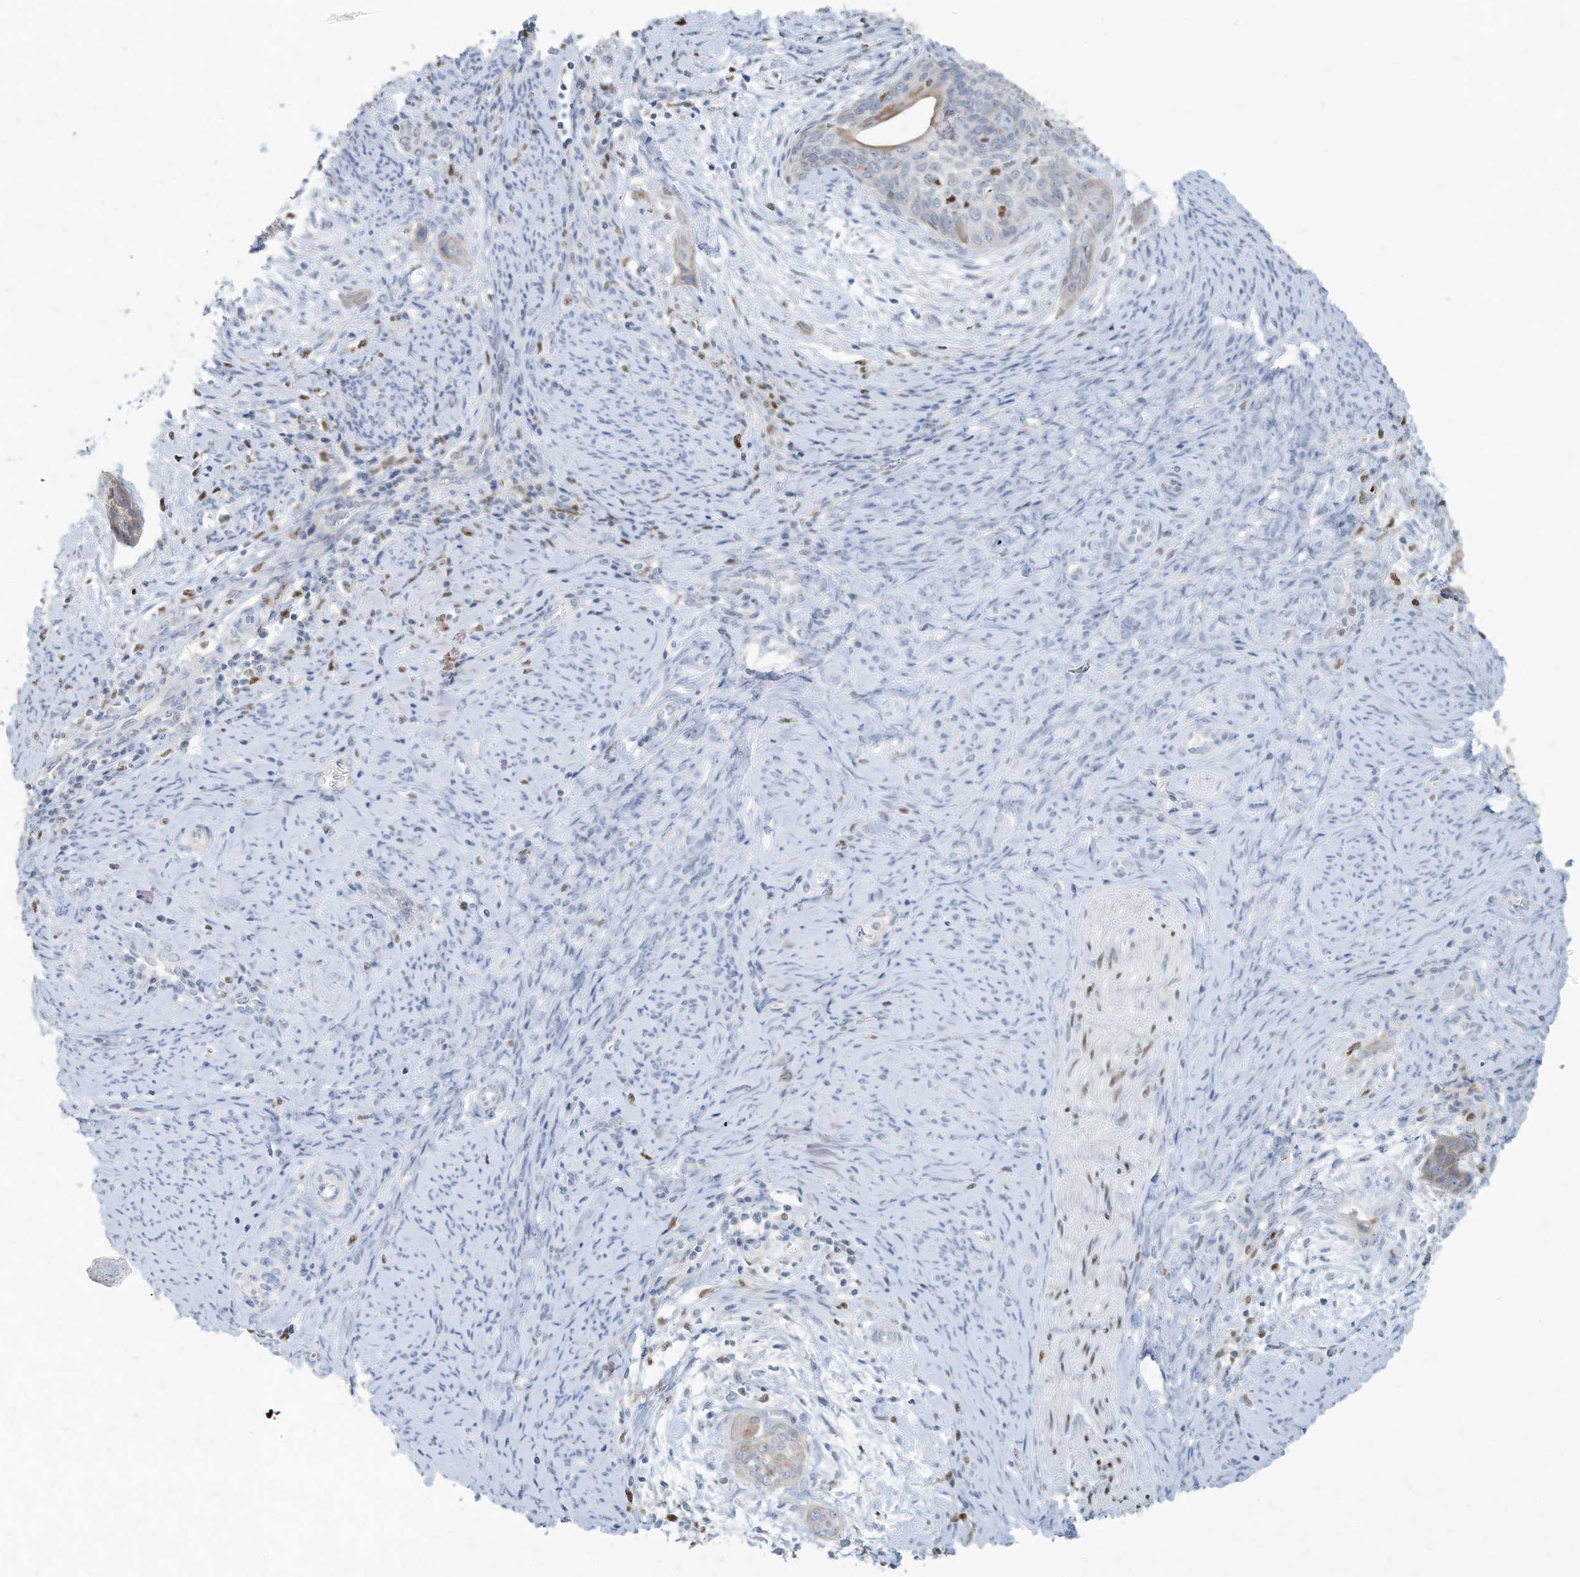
{"staining": {"intensity": "negative", "quantity": "none", "location": "none"}, "tissue": "cervical cancer", "cell_type": "Tumor cells", "image_type": "cancer", "snomed": [{"axis": "morphology", "description": "Squamous cell carcinoma, NOS"}, {"axis": "topography", "description": "Cervix"}], "caption": "IHC photomicrograph of human cervical squamous cell carcinoma stained for a protein (brown), which exhibits no positivity in tumor cells.", "gene": "TUBE1", "patient": {"sex": "female", "age": 33}}